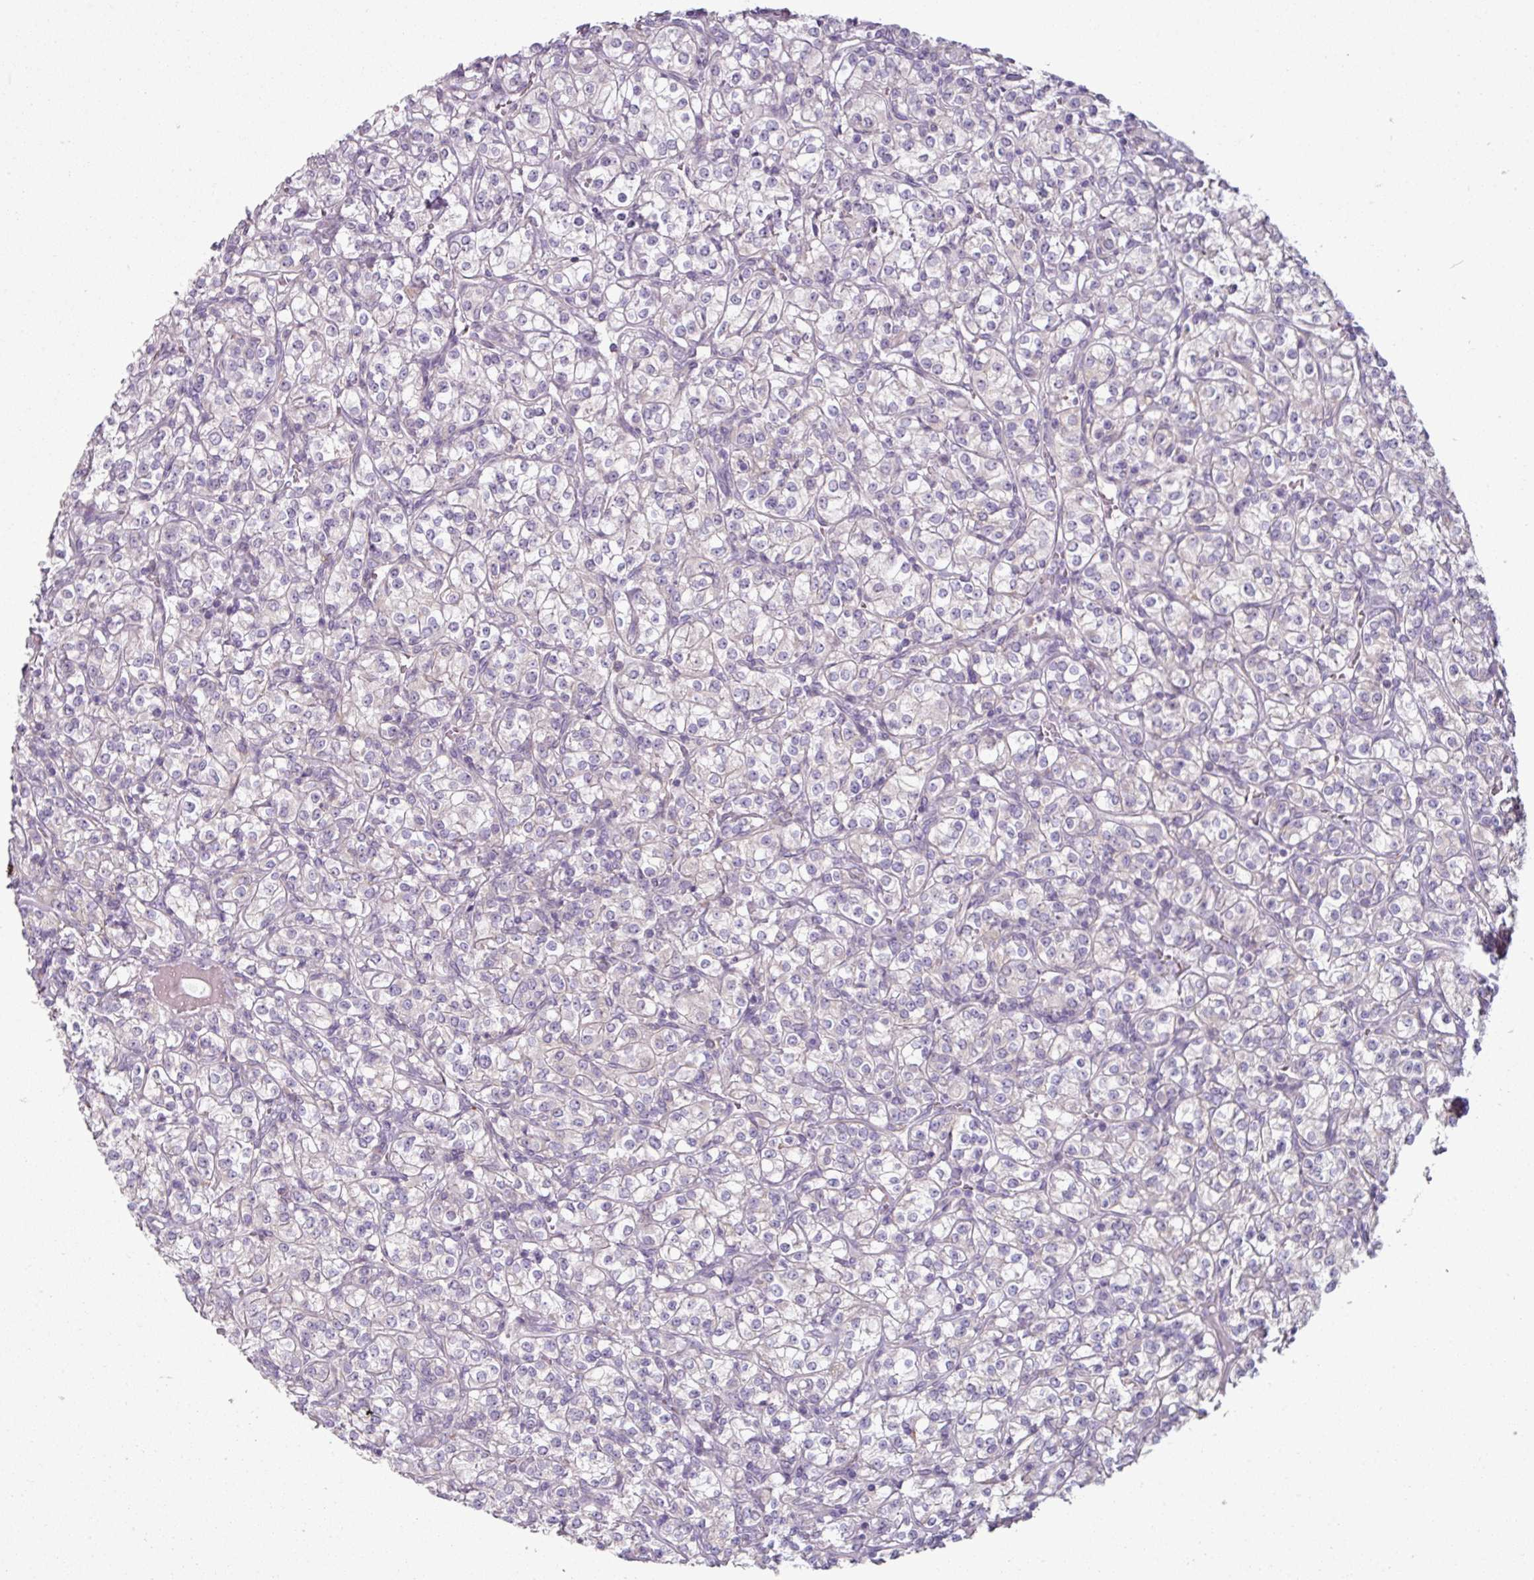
{"staining": {"intensity": "negative", "quantity": "none", "location": "none"}, "tissue": "renal cancer", "cell_type": "Tumor cells", "image_type": "cancer", "snomed": [{"axis": "morphology", "description": "Adenocarcinoma, NOS"}, {"axis": "topography", "description": "Kidney"}], "caption": "Immunohistochemistry (IHC) micrograph of renal cancer (adenocarcinoma) stained for a protein (brown), which shows no staining in tumor cells.", "gene": "MTMR14", "patient": {"sex": "male", "age": 77}}